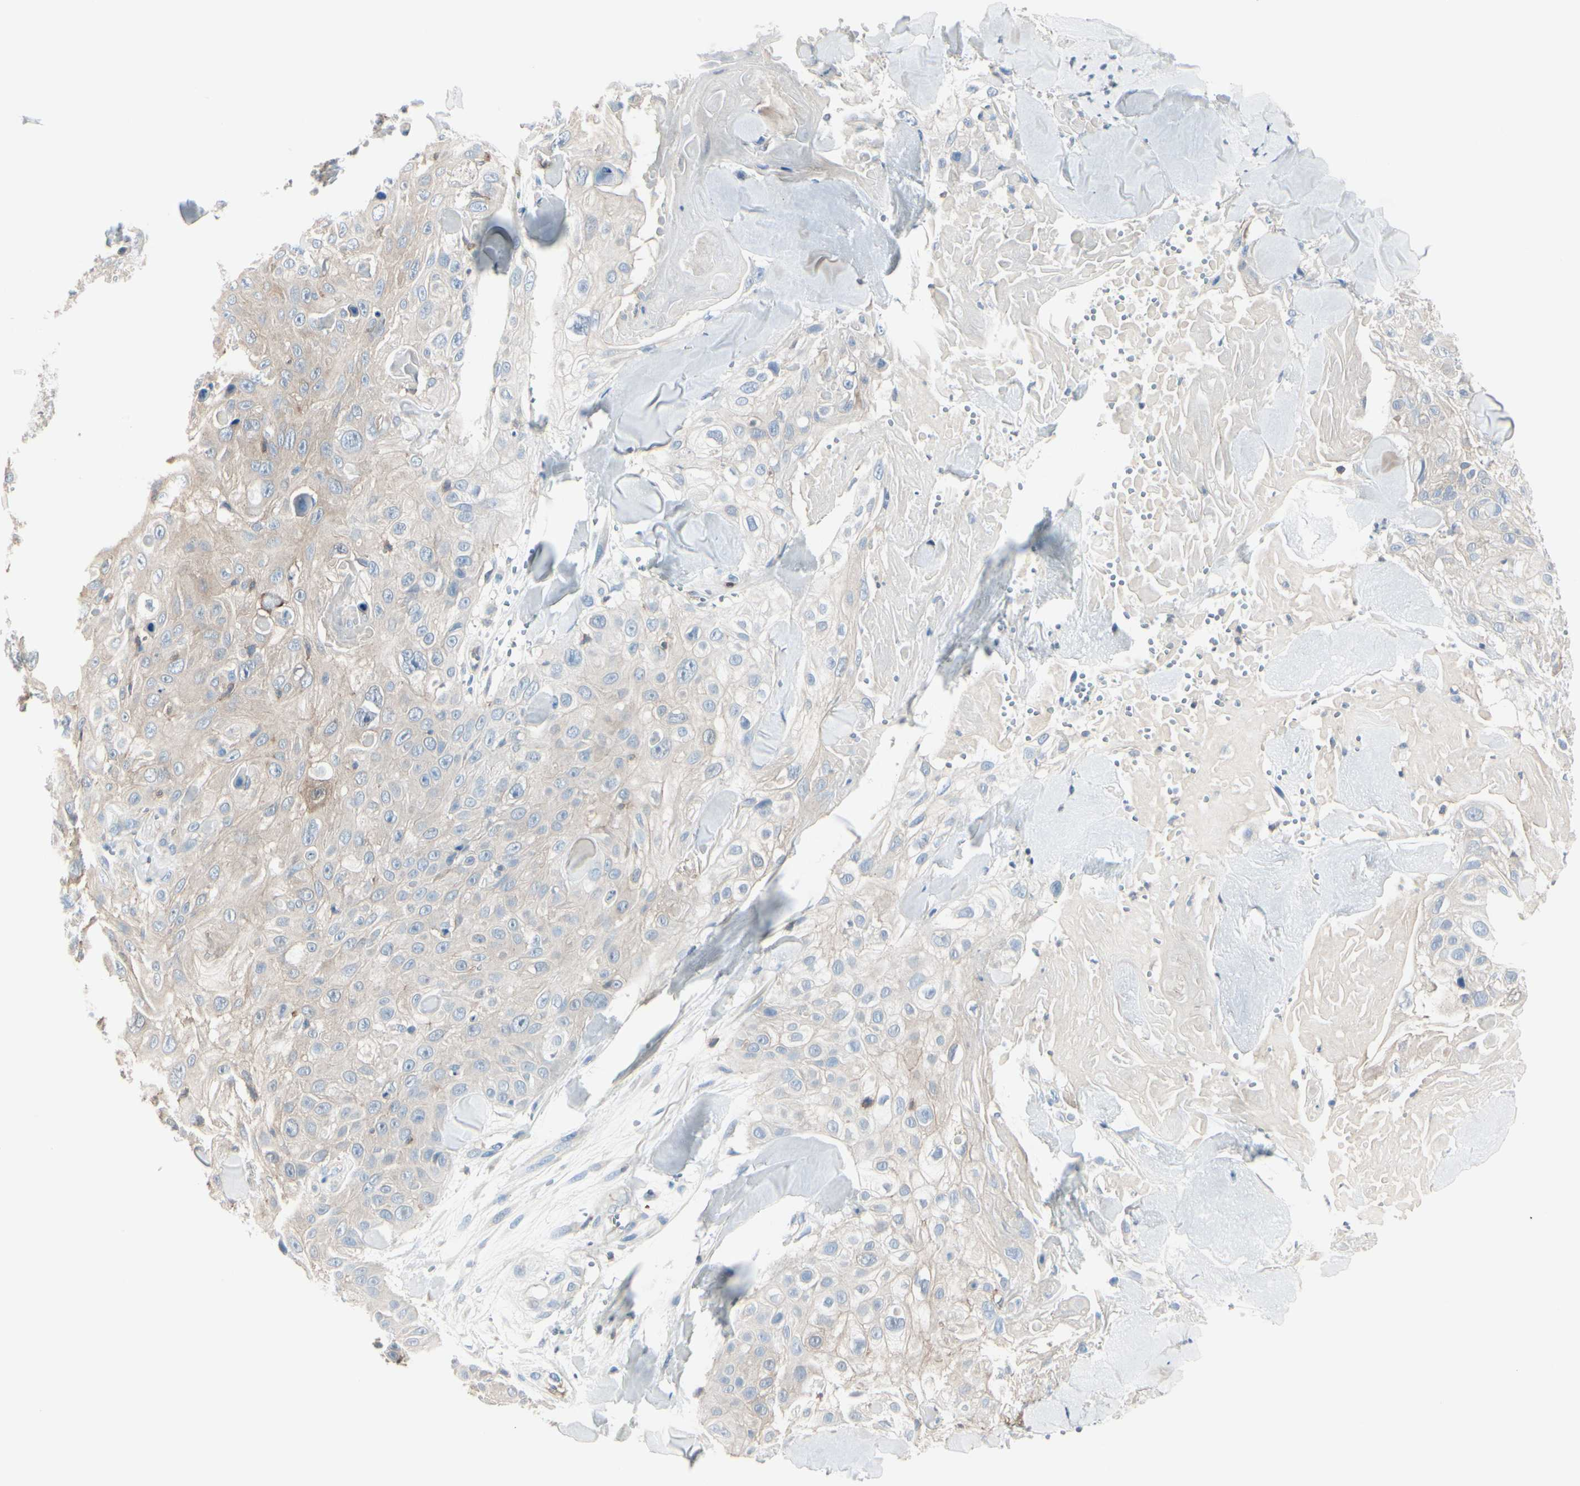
{"staining": {"intensity": "weak", "quantity": "25%-75%", "location": "cytoplasmic/membranous"}, "tissue": "skin cancer", "cell_type": "Tumor cells", "image_type": "cancer", "snomed": [{"axis": "morphology", "description": "Squamous cell carcinoma, NOS"}, {"axis": "topography", "description": "Skin"}], "caption": "Immunohistochemistry (IHC) photomicrograph of neoplastic tissue: human skin cancer stained using immunohistochemistry demonstrates low levels of weak protein expression localized specifically in the cytoplasmic/membranous of tumor cells, appearing as a cytoplasmic/membranous brown color.", "gene": "SLC9A3R1", "patient": {"sex": "male", "age": 86}}